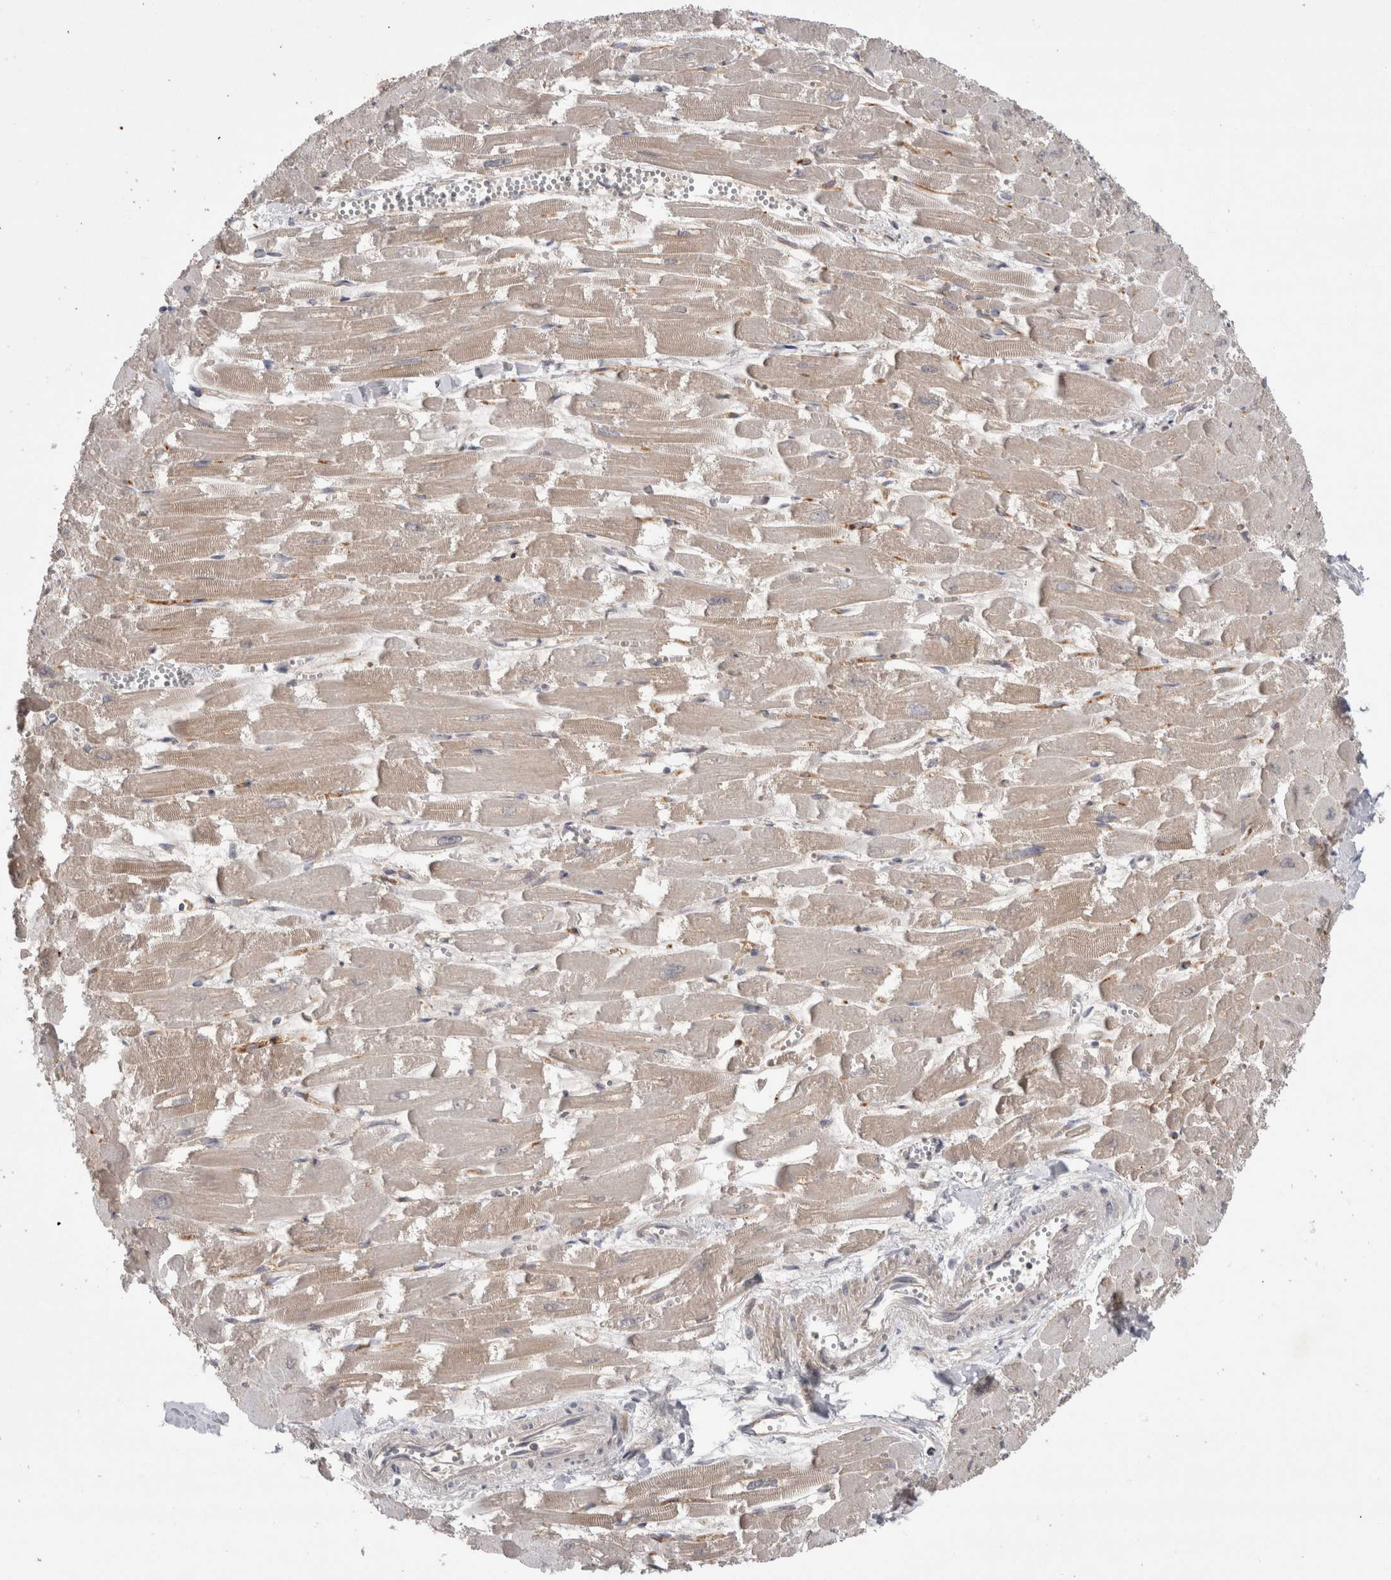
{"staining": {"intensity": "negative", "quantity": "none", "location": "none"}, "tissue": "heart muscle", "cell_type": "Cardiomyocytes", "image_type": "normal", "snomed": [{"axis": "morphology", "description": "Normal tissue, NOS"}, {"axis": "topography", "description": "Heart"}], "caption": "Cardiomyocytes are negative for brown protein staining in benign heart muscle. The staining is performed using DAB (3,3'-diaminobenzidine) brown chromogen with nuclei counter-stained in using hematoxylin.", "gene": "DARS2", "patient": {"sex": "male", "age": 54}}